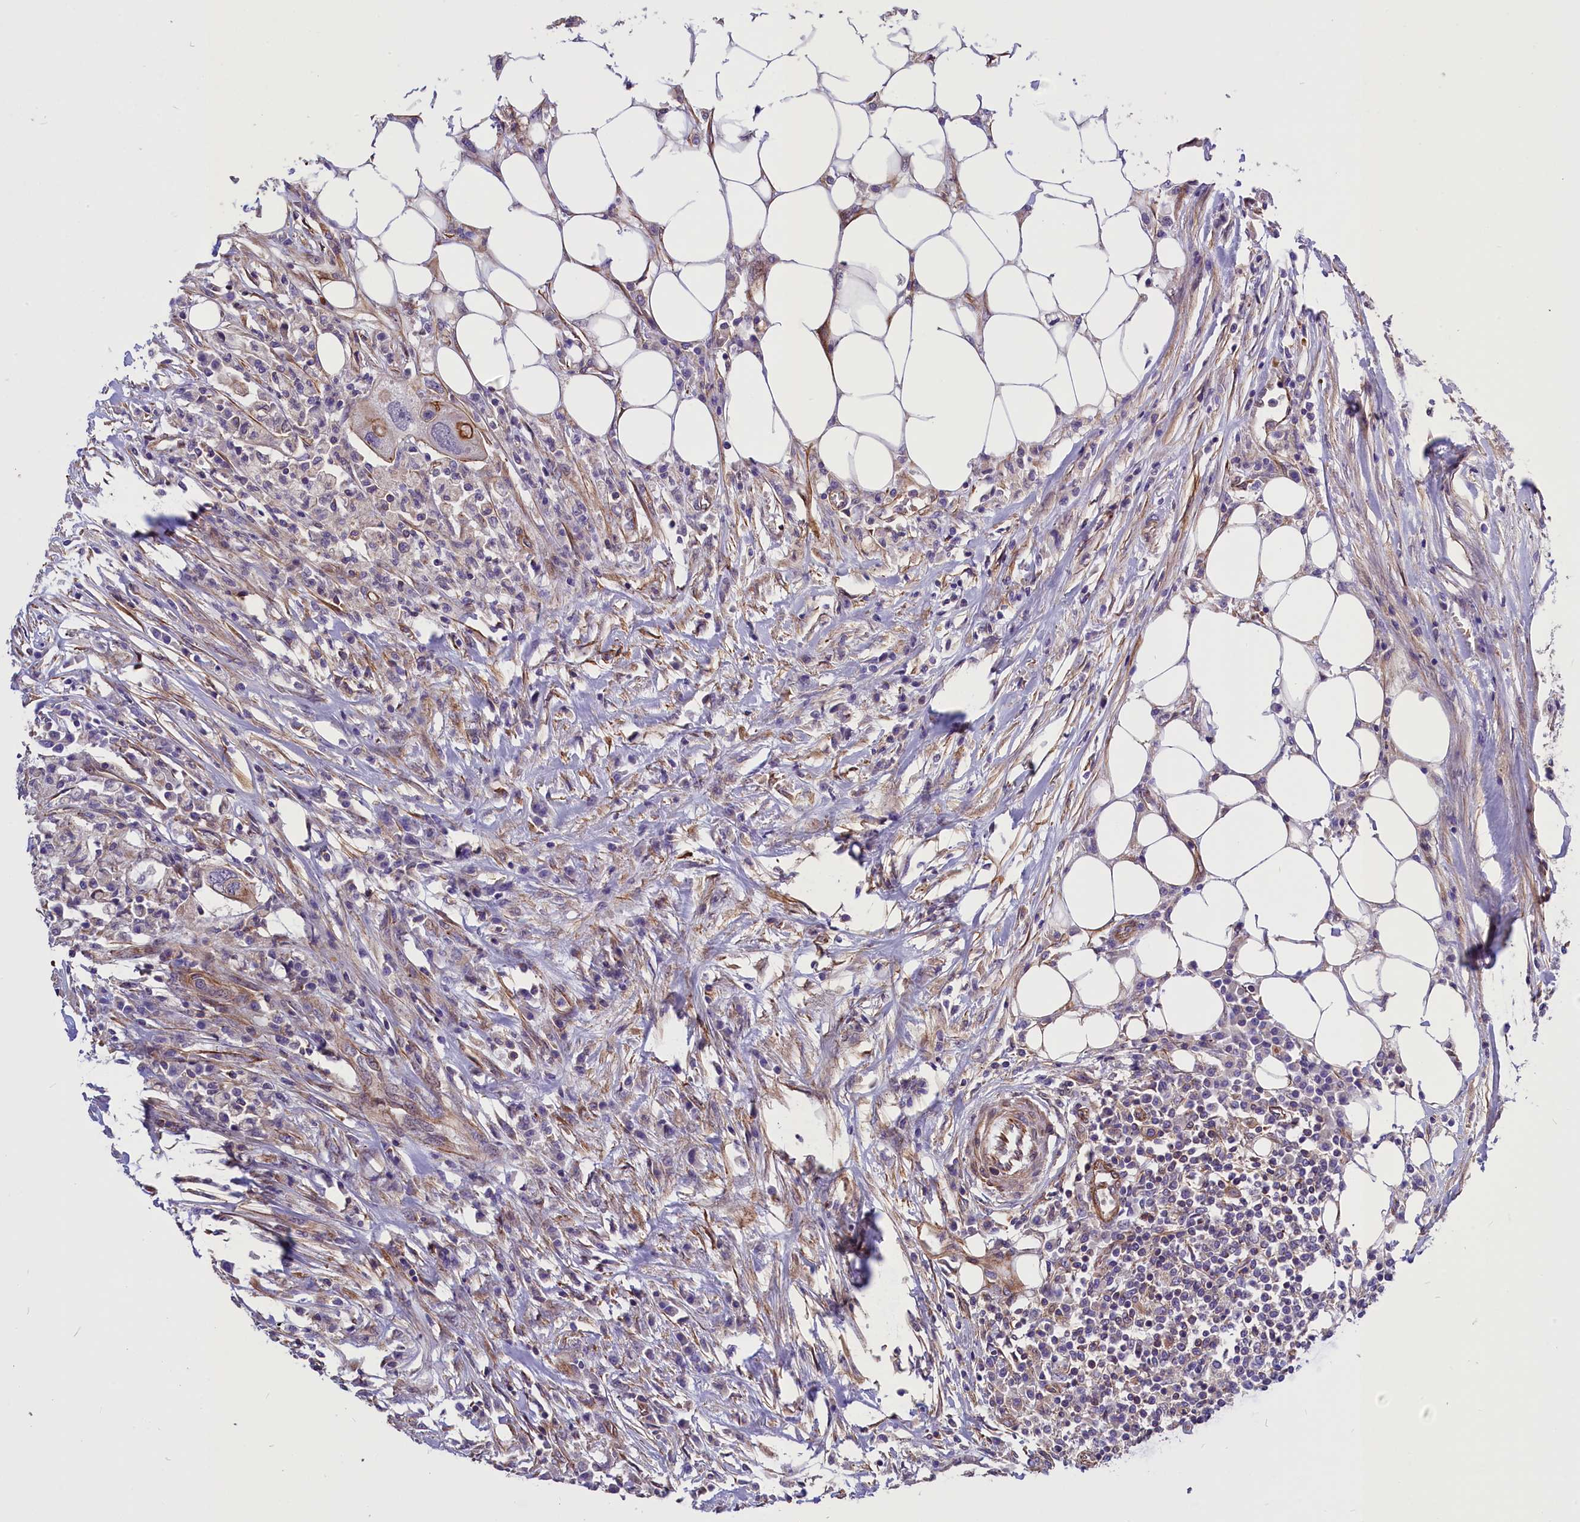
{"staining": {"intensity": "negative", "quantity": "none", "location": "none"}, "tissue": "colorectal cancer", "cell_type": "Tumor cells", "image_type": "cancer", "snomed": [{"axis": "morphology", "description": "Adenocarcinoma, NOS"}, {"axis": "topography", "description": "Colon"}], "caption": "The image exhibits no significant expression in tumor cells of colorectal cancer.", "gene": "MED20", "patient": {"sex": "male", "age": 71}}